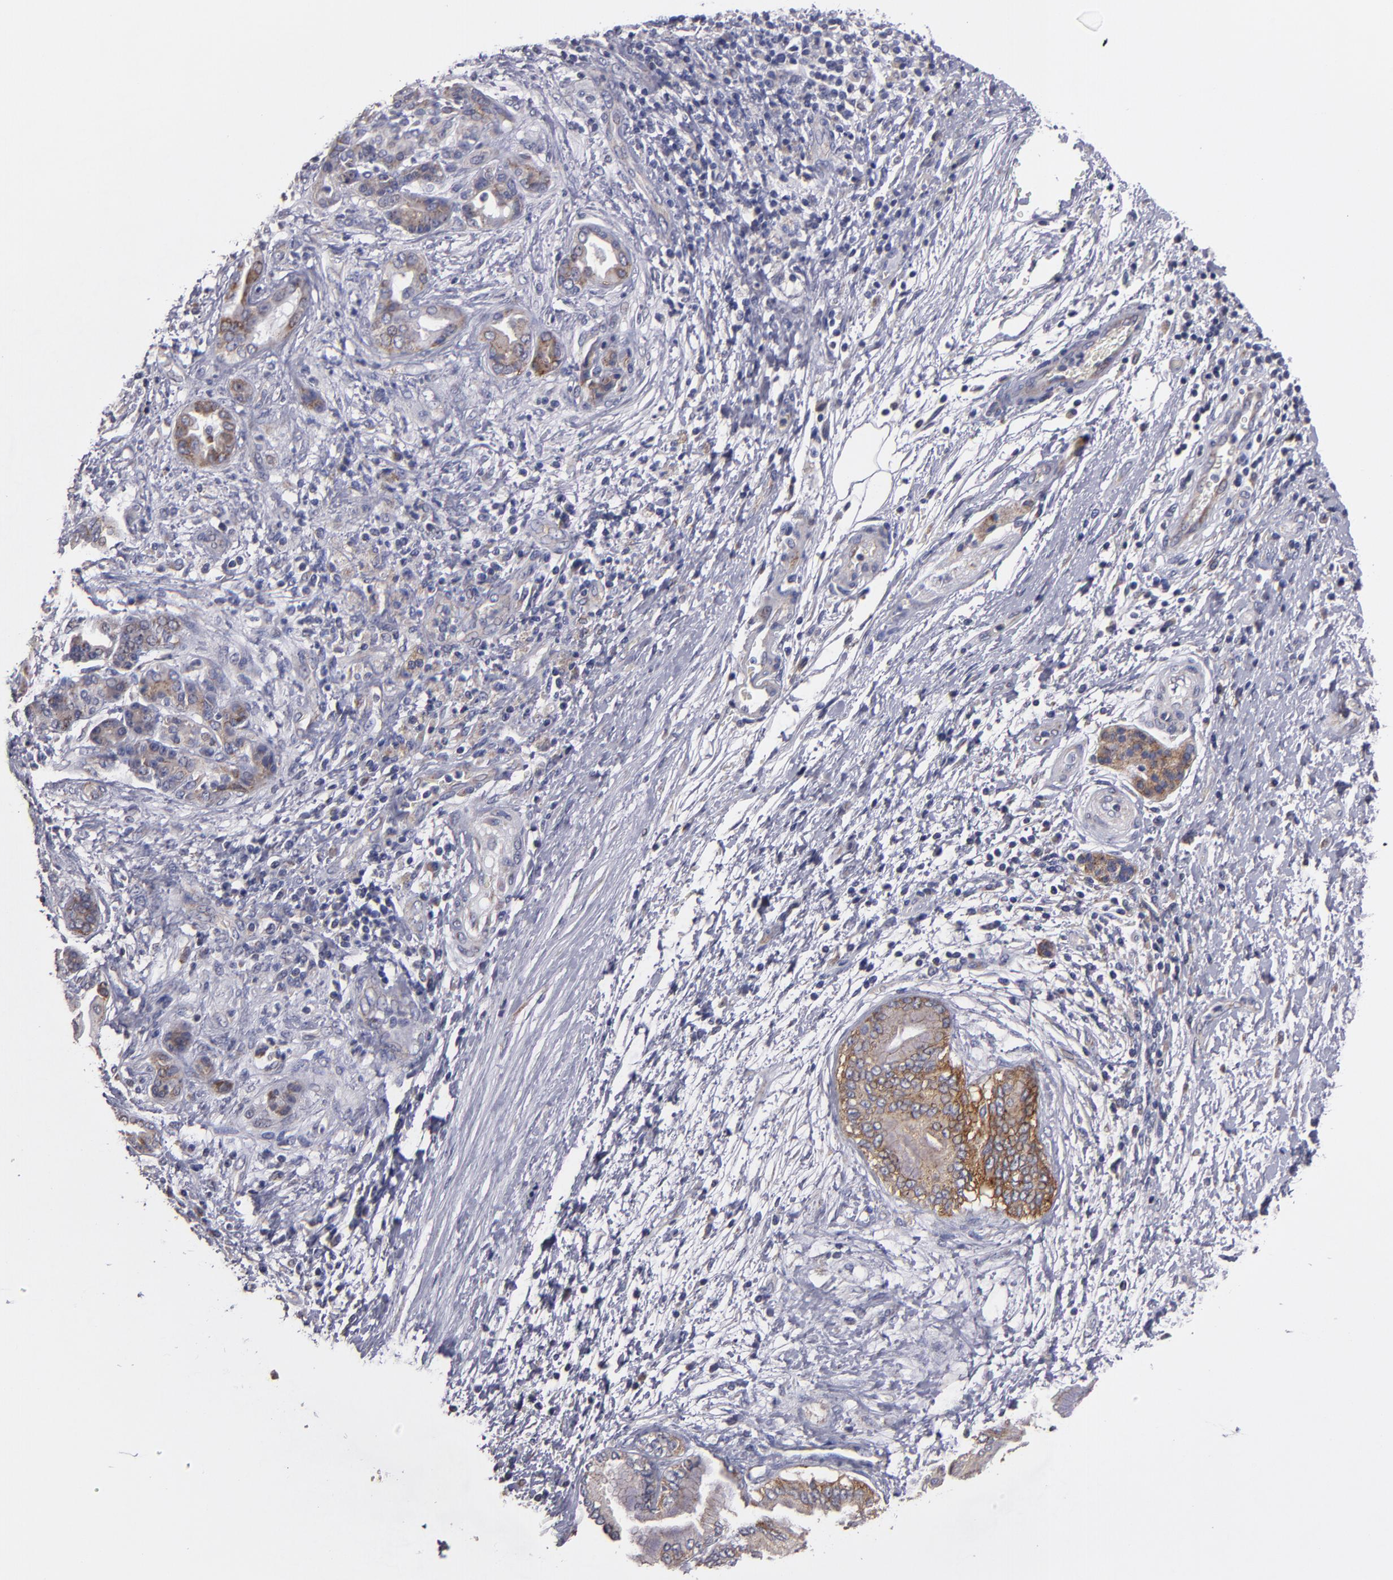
{"staining": {"intensity": "weak", "quantity": "25%-75%", "location": "cytoplasmic/membranous"}, "tissue": "pancreatic cancer", "cell_type": "Tumor cells", "image_type": "cancer", "snomed": [{"axis": "morphology", "description": "Adenocarcinoma, NOS"}, {"axis": "topography", "description": "Pancreas"}], "caption": "Weak cytoplasmic/membranous positivity is present in about 25%-75% of tumor cells in adenocarcinoma (pancreatic). The staining was performed using DAB, with brown indicating positive protein expression. Nuclei are stained blue with hematoxylin.", "gene": "CLTA", "patient": {"sex": "female", "age": 70}}